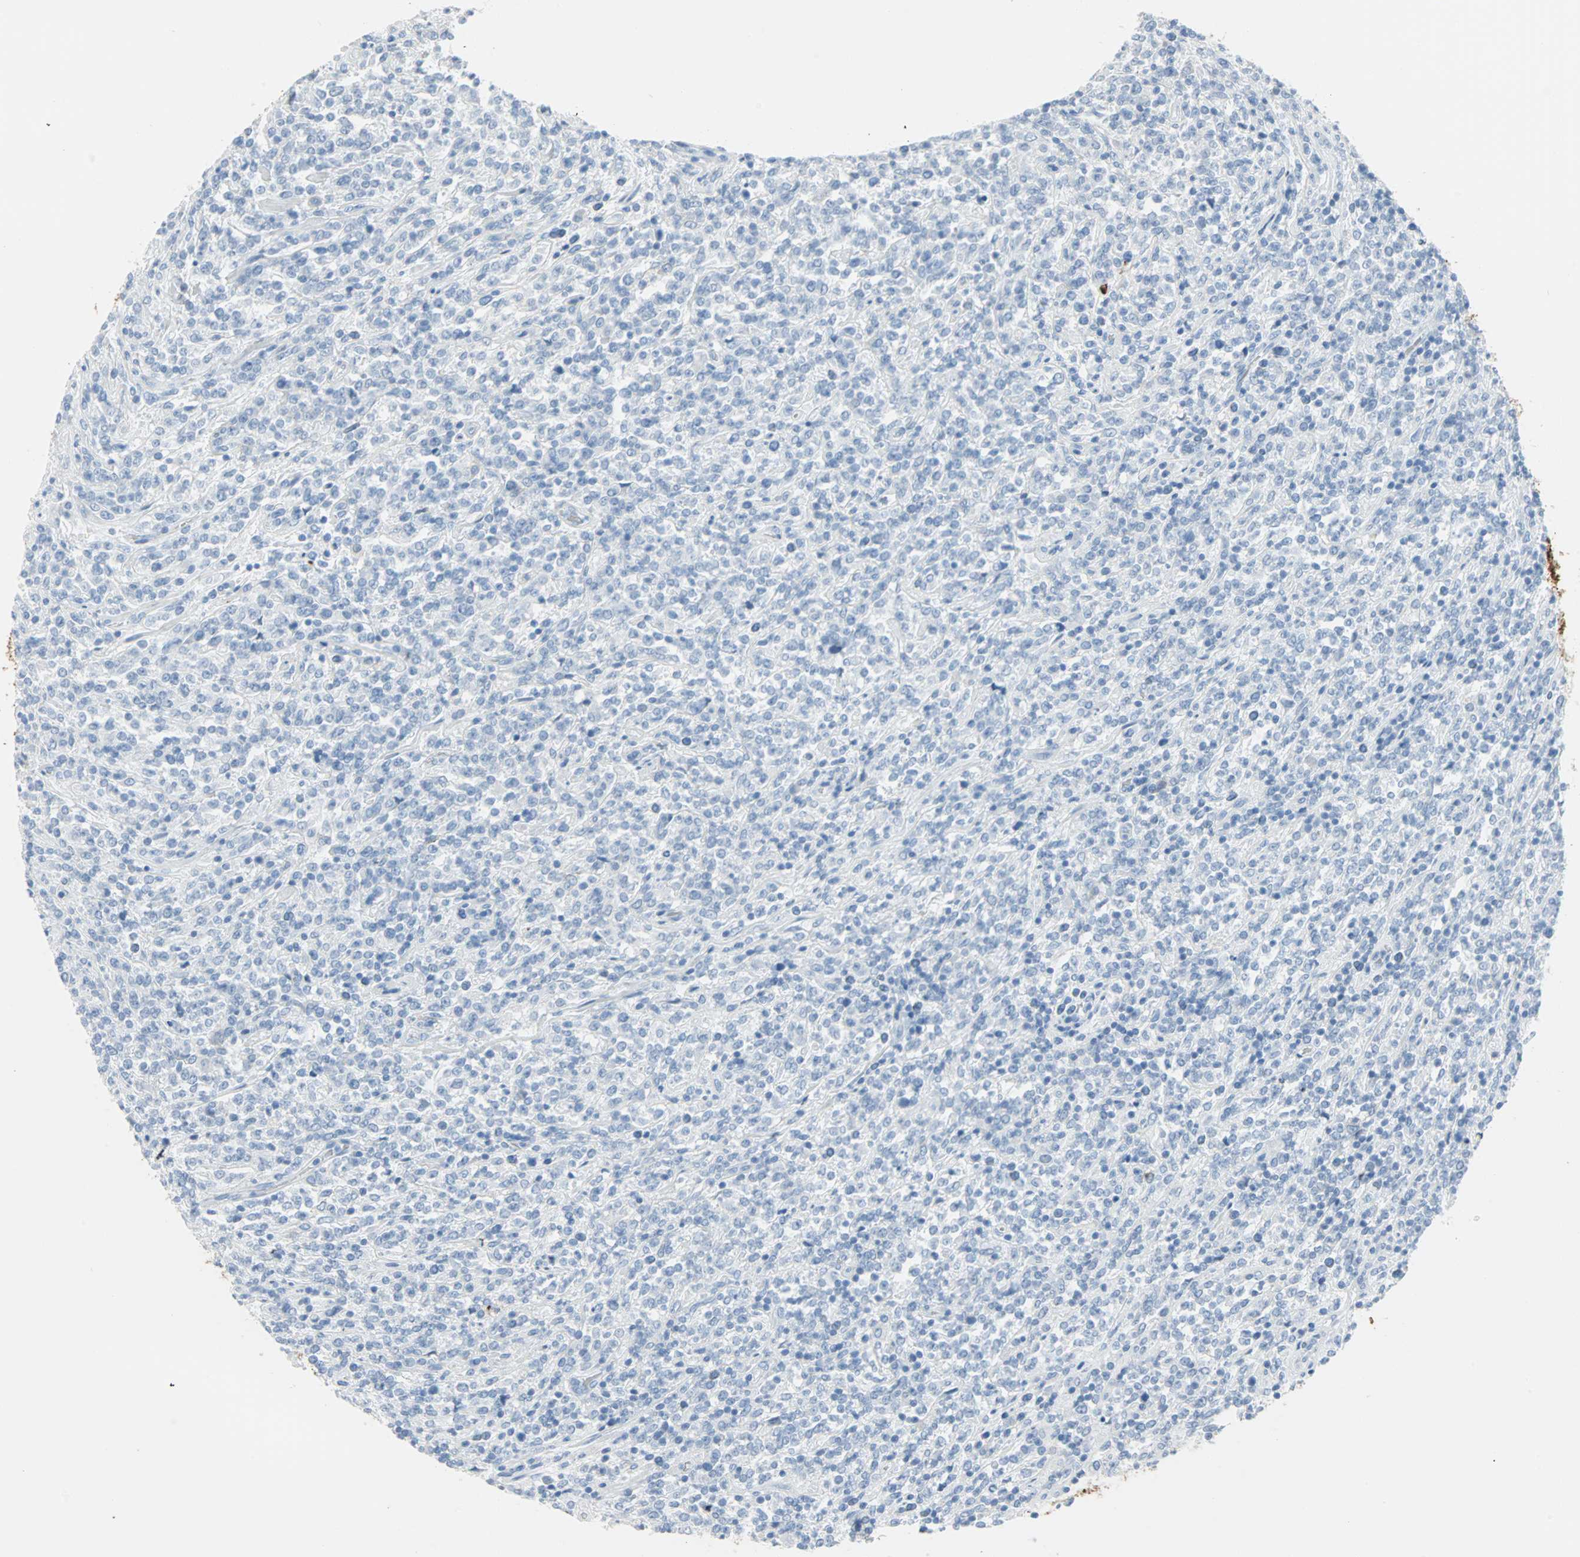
{"staining": {"intensity": "negative", "quantity": "none", "location": "none"}, "tissue": "lymphoma", "cell_type": "Tumor cells", "image_type": "cancer", "snomed": [{"axis": "morphology", "description": "Malignant lymphoma, non-Hodgkin's type, High grade"}, {"axis": "topography", "description": "Soft tissue"}], "caption": "This is an immunohistochemistry histopathology image of human lymphoma. There is no positivity in tumor cells.", "gene": "STX1A", "patient": {"sex": "male", "age": 18}}